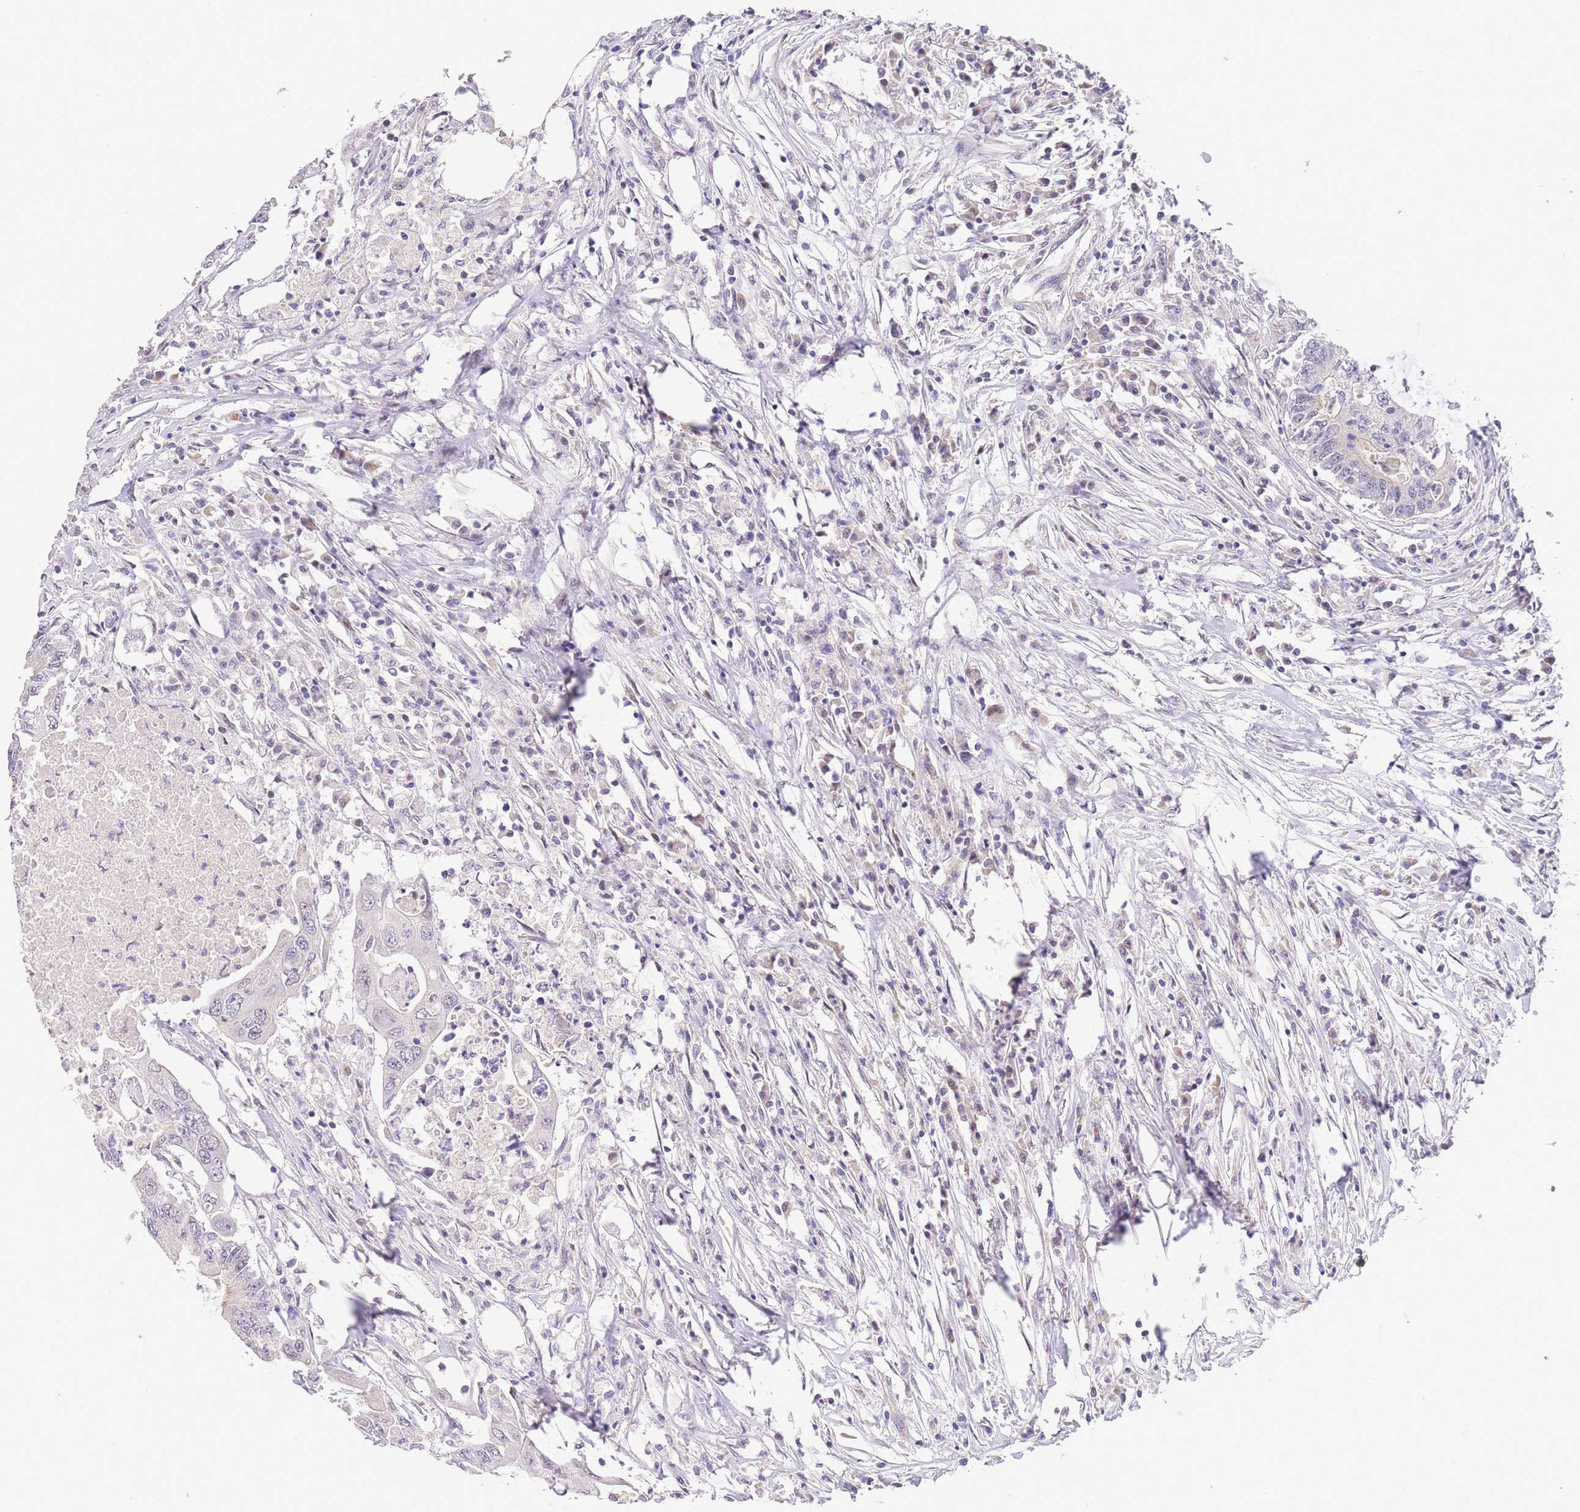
{"staining": {"intensity": "weak", "quantity": "<25%", "location": "cytoplasmic/membranous"}, "tissue": "colorectal cancer", "cell_type": "Tumor cells", "image_type": "cancer", "snomed": [{"axis": "morphology", "description": "Adenocarcinoma, NOS"}, {"axis": "topography", "description": "Colon"}], "caption": "Immunohistochemistry micrograph of neoplastic tissue: colorectal cancer (adenocarcinoma) stained with DAB exhibits no significant protein expression in tumor cells. The staining was performed using DAB (3,3'-diaminobenzidine) to visualize the protein expression in brown, while the nuclei were stained in blue with hematoxylin (Magnification: 20x).", "gene": "SLC35F2", "patient": {"sex": "male", "age": 71}}